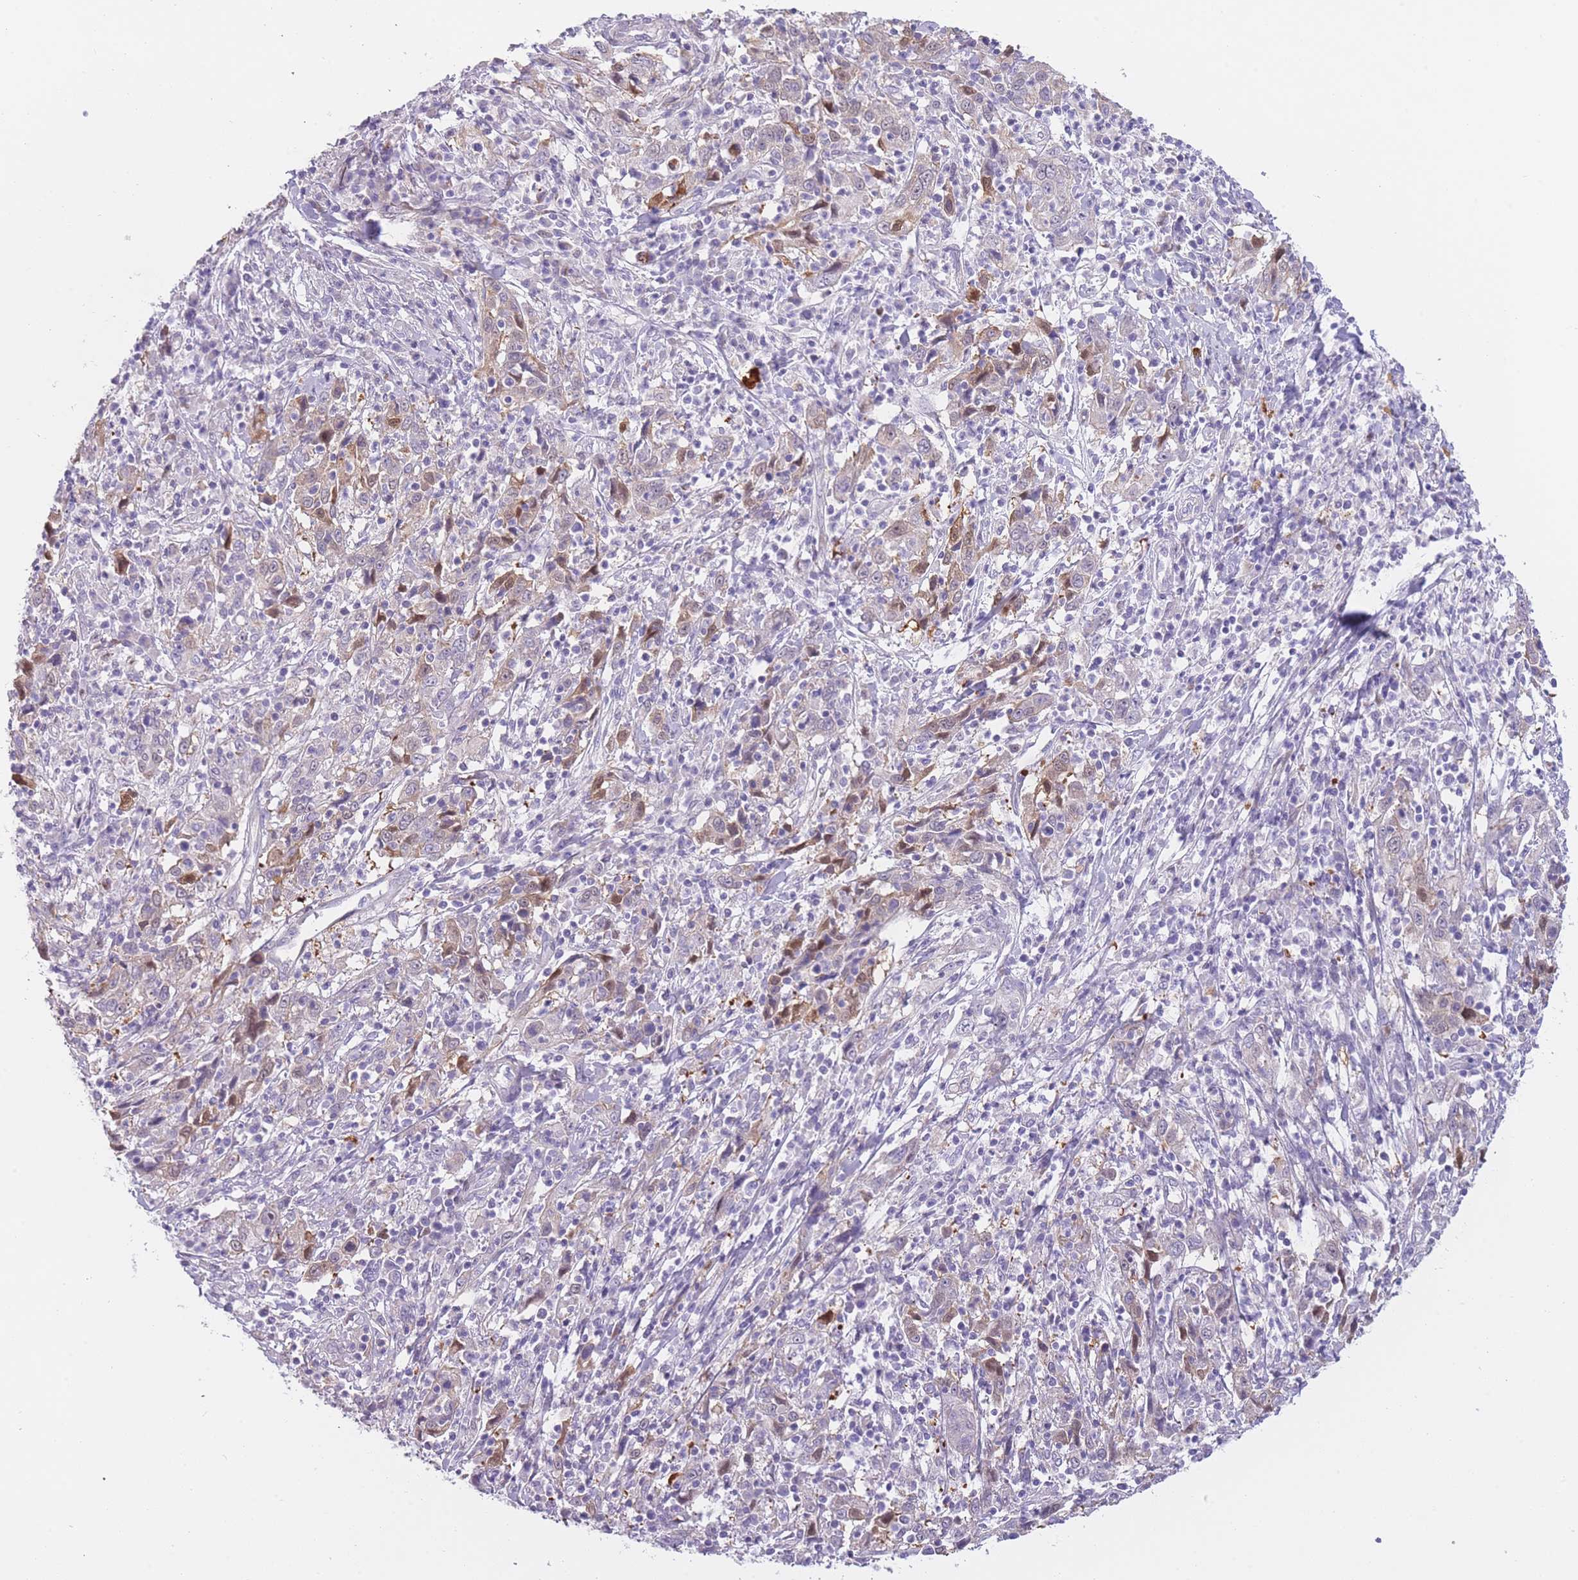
{"staining": {"intensity": "negative", "quantity": "none", "location": "none"}, "tissue": "cervical cancer", "cell_type": "Tumor cells", "image_type": "cancer", "snomed": [{"axis": "morphology", "description": "Squamous cell carcinoma, NOS"}, {"axis": "topography", "description": "Cervix"}], "caption": "This is a micrograph of immunohistochemistry staining of cervical cancer, which shows no expression in tumor cells.", "gene": "IMPG1", "patient": {"sex": "female", "age": 46}}